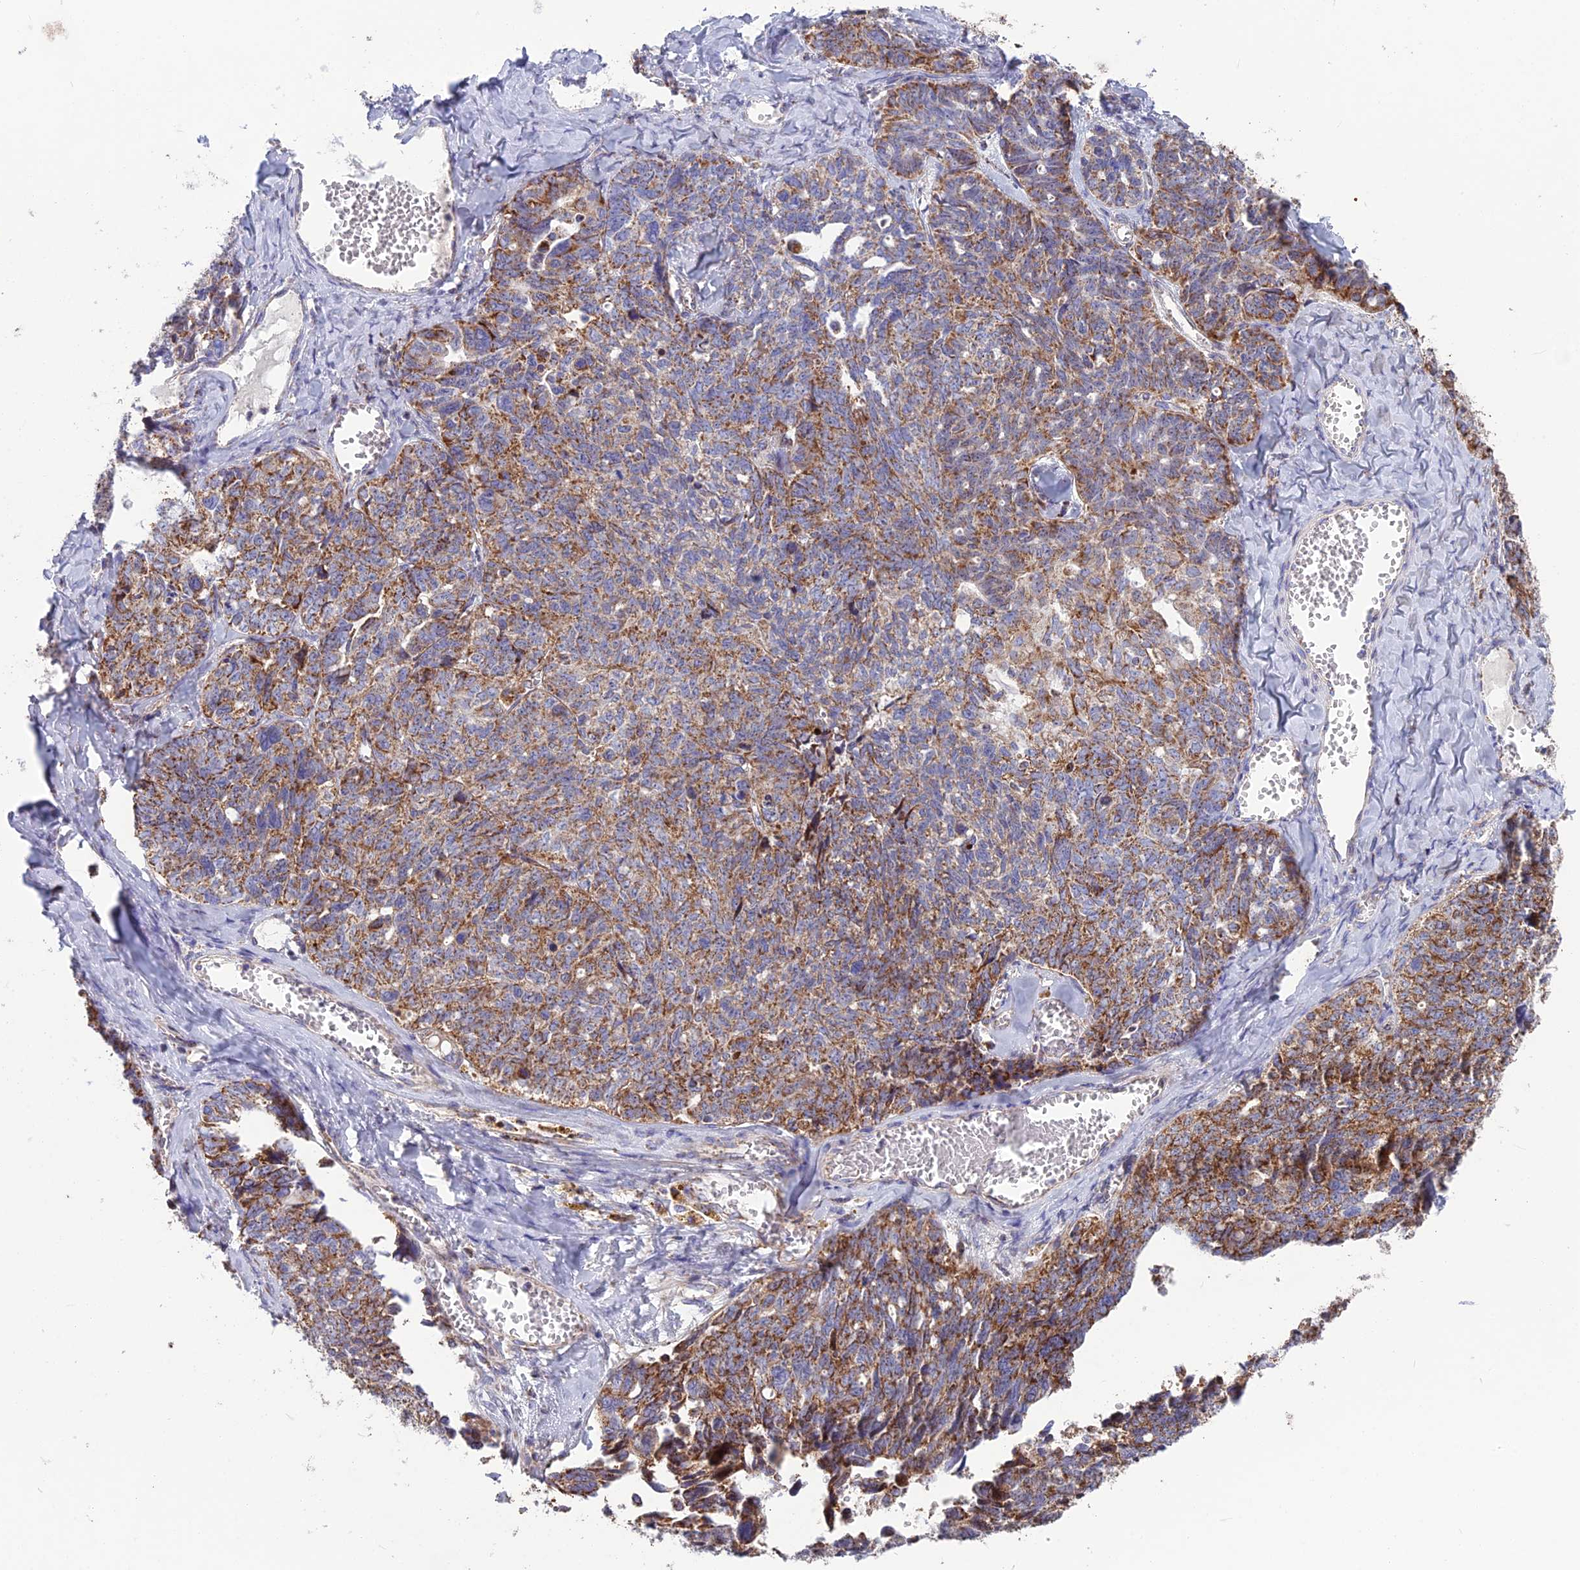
{"staining": {"intensity": "moderate", "quantity": ">75%", "location": "cytoplasmic/membranous"}, "tissue": "ovarian cancer", "cell_type": "Tumor cells", "image_type": "cancer", "snomed": [{"axis": "morphology", "description": "Cystadenocarcinoma, serous, NOS"}, {"axis": "topography", "description": "Ovary"}], "caption": "Ovarian cancer stained with immunohistochemistry demonstrates moderate cytoplasmic/membranous expression in approximately >75% of tumor cells. Immunohistochemistry (ihc) stains the protein in brown and the nuclei are stained blue.", "gene": "CS", "patient": {"sex": "female", "age": 79}}